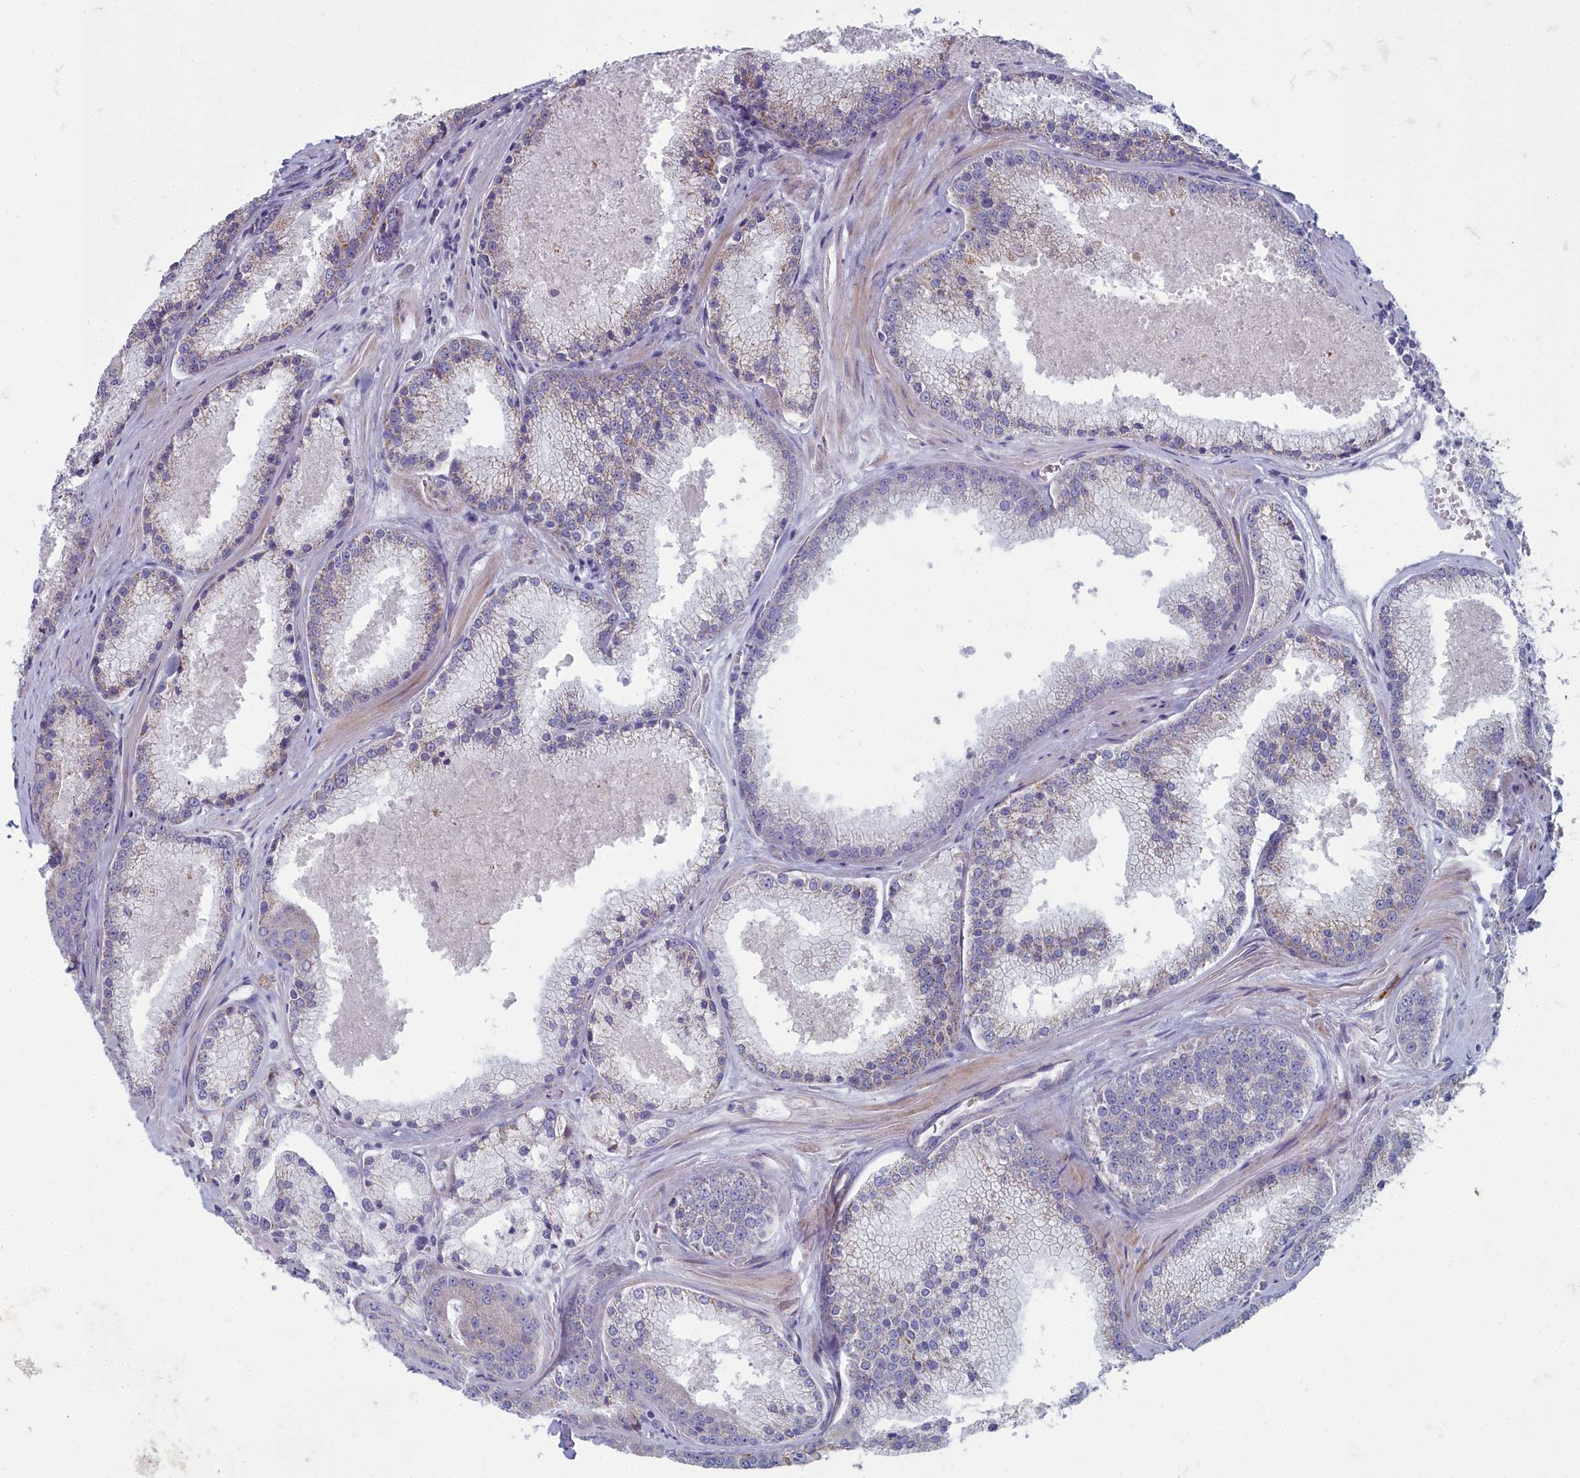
{"staining": {"intensity": "moderate", "quantity": "<25%", "location": "cytoplasmic/membranous"}, "tissue": "prostate cancer", "cell_type": "Tumor cells", "image_type": "cancer", "snomed": [{"axis": "morphology", "description": "Adenocarcinoma, High grade"}, {"axis": "topography", "description": "Prostate"}], "caption": "The immunohistochemical stain highlights moderate cytoplasmic/membranous expression in tumor cells of high-grade adenocarcinoma (prostate) tissue.", "gene": "INSYN2A", "patient": {"sex": "male", "age": 61}}